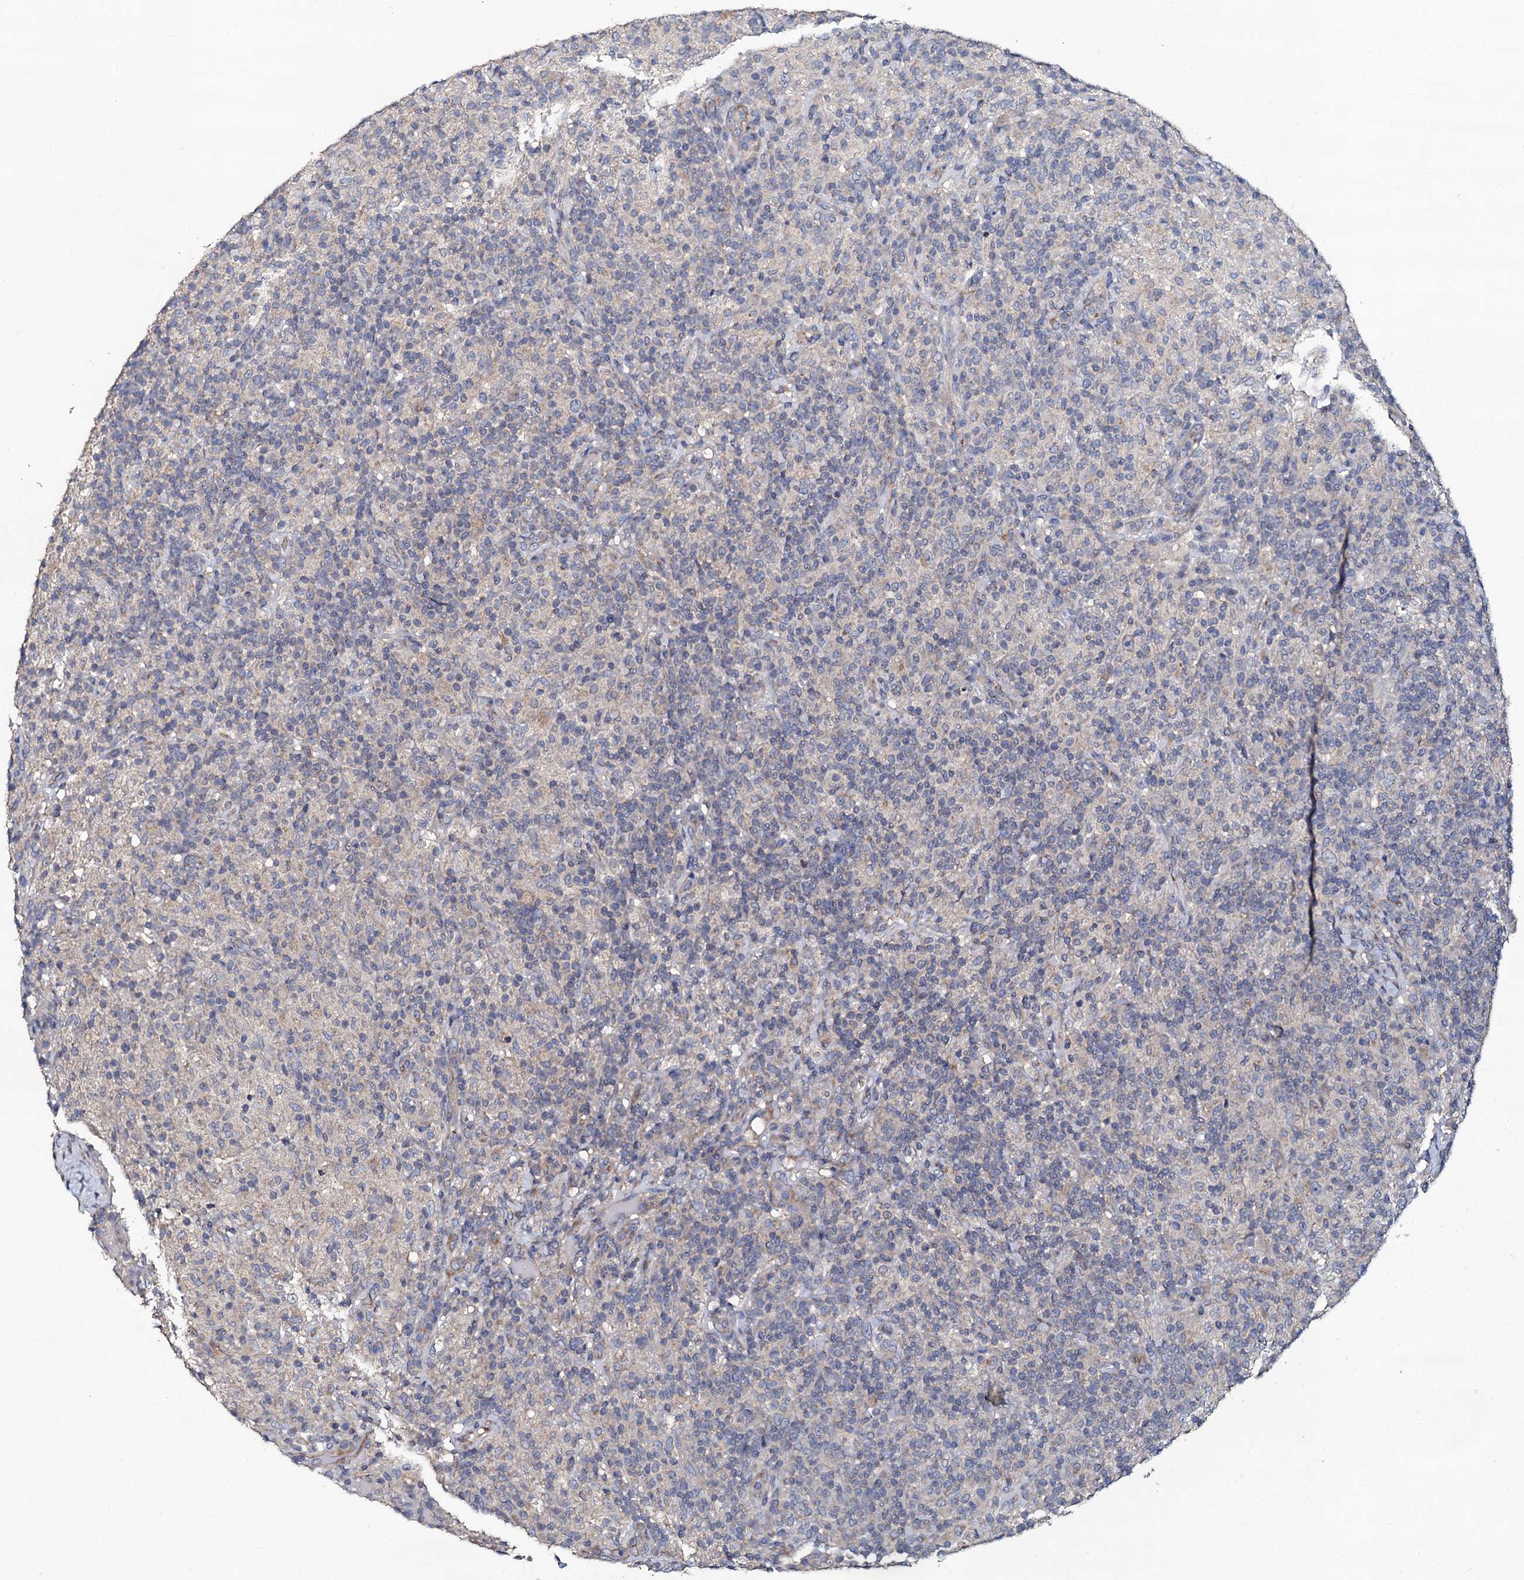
{"staining": {"intensity": "negative", "quantity": "none", "location": "none"}, "tissue": "lymphoma", "cell_type": "Tumor cells", "image_type": "cancer", "snomed": [{"axis": "morphology", "description": "Hodgkin's disease, NOS"}, {"axis": "topography", "description": "Lymph node"}], "caption": "There is no significant staining in tumor cells of lymphoma. The staining was performed using DAB (3,3'-diaminobenzidine) to visualize the protein expression in brown, while the nuclei were stained in blue with hematoxylin (Magnification: 20x).", "gene": "GLCE", "patient": {"sex": "male", "age": 70}}